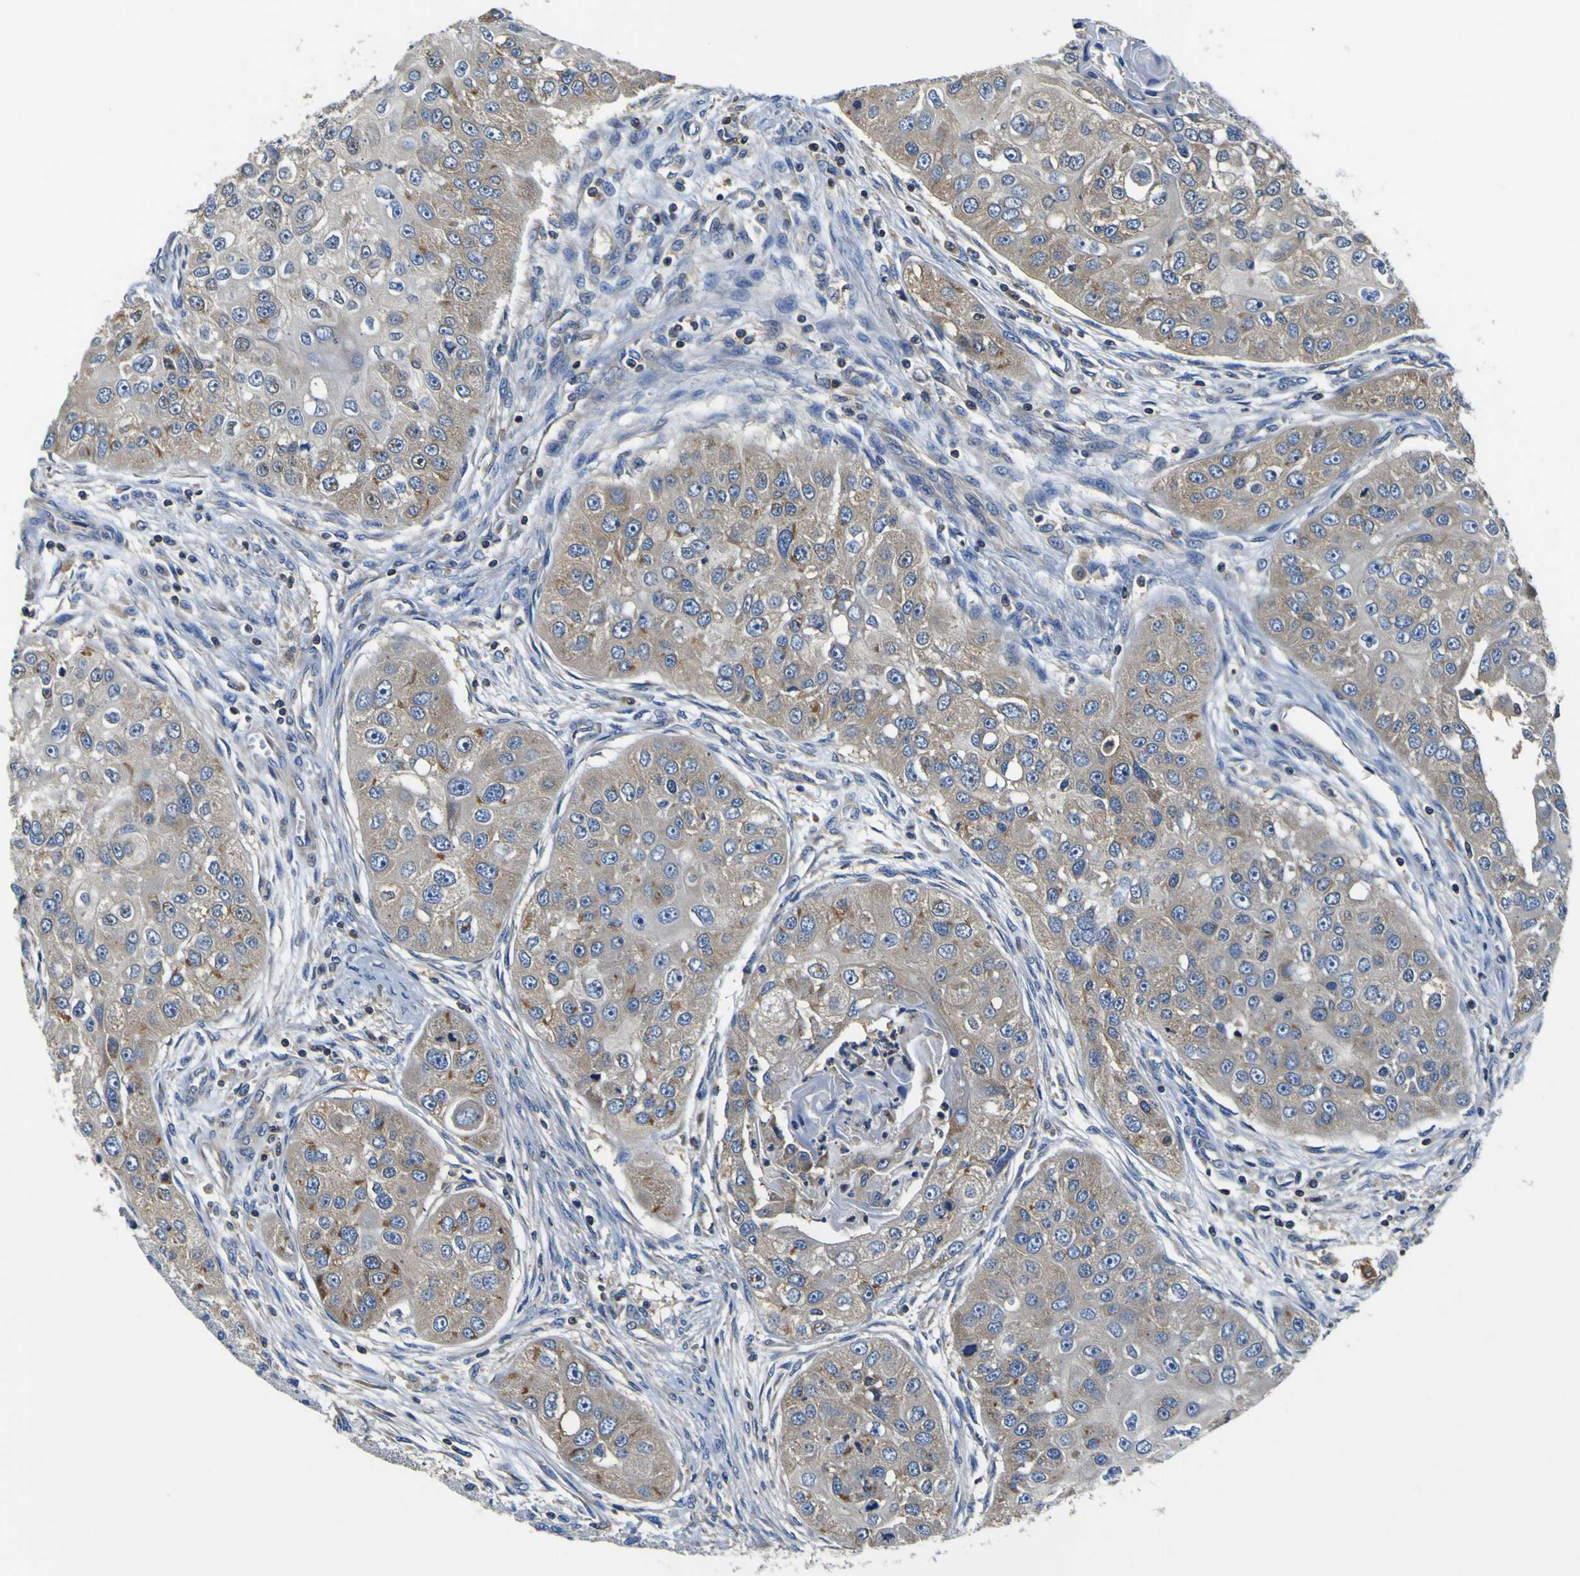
{"staining": {"intensity": "weak", "quantity": ">75%", "location": "cytoplasmic/membranous"}, "tissue": "head and neck cancer", "cell_type": "Tumor cells", "image_type": "cancer", "snomed": [{"axis": "morphology", "description": "Normal tissue, NOS"}, {"axis": "morphology", "description": "Squamous cell carcinoma, NOS"}, {"axis": "topography", "description": "Skeletal muscle"}, {"axis": "topography", "description": "Head-Neck"}], "caption": "Immunohistochemical staining of human squamous cell carcinoma (head and neck) exhibits low levels of weak cytoplasmic/membranous protein staining in approximately >75% of tumor cells. (brown staining indicates protein expression, while blue staining denotes nuclei).", "gene": "CNR2", "patient": {"sex": "male", "age": 51}}